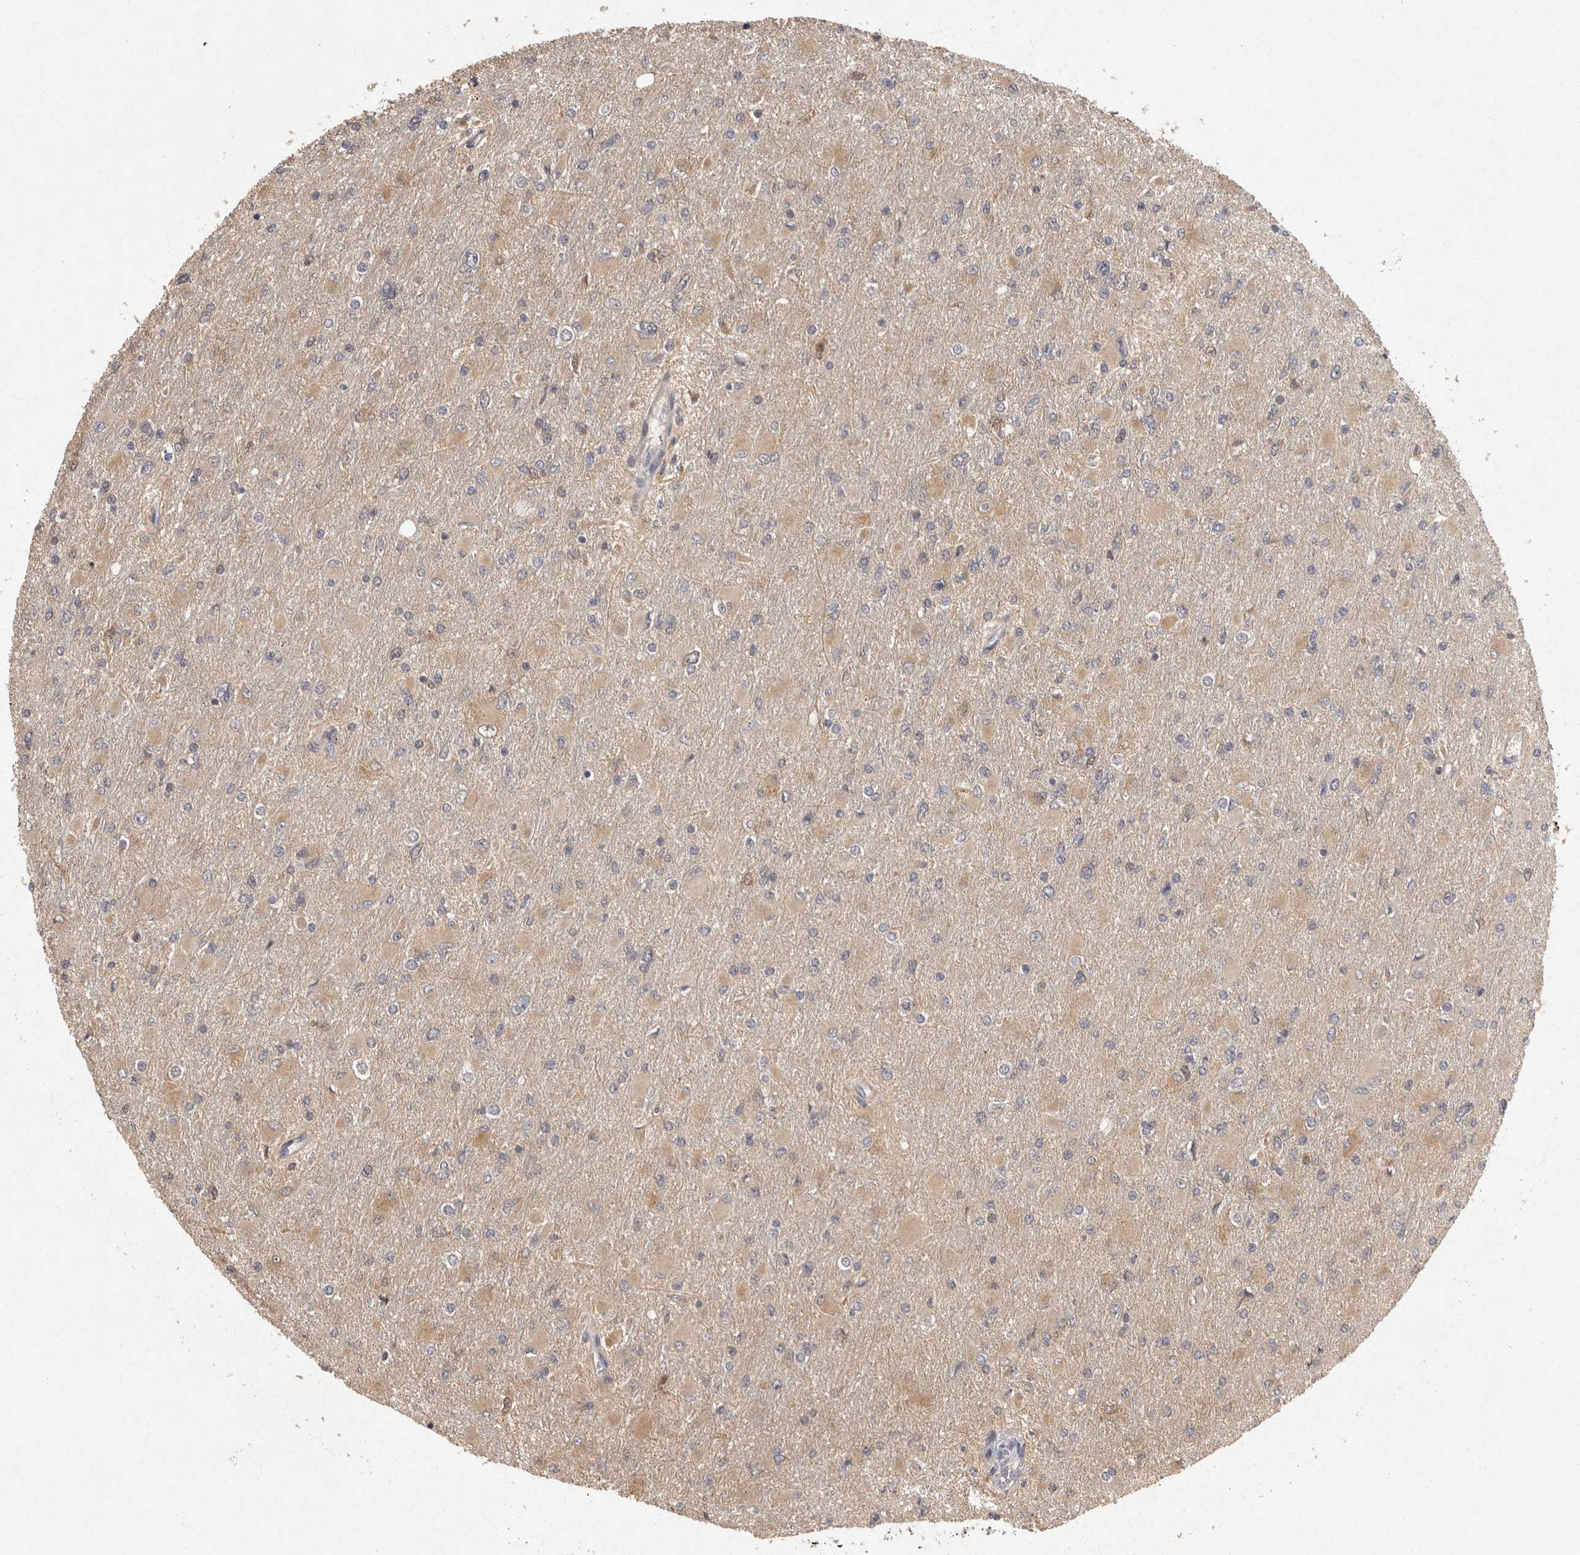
{"staining": {"intensity": "weak", "quantity": "<25%", "location": "cytoplasmic/membranous"}, "tissue": "glioma", "cell_type": "Tumor cells", "image_type": "cancer", "snomed": [{"axis": "morphology", "description": "Glioma, malignant, High grade"}, {"axis": "topography", "description": "Cerebral cortex"}], "caption": "Immunohistochemistry photomicrograph of human malignant high-grade glioma stained for a protein (brown), which reveals no positivity in tumor cells.", "gene": "ACAT2", "patient": {"sex": "female", "age": 36}}